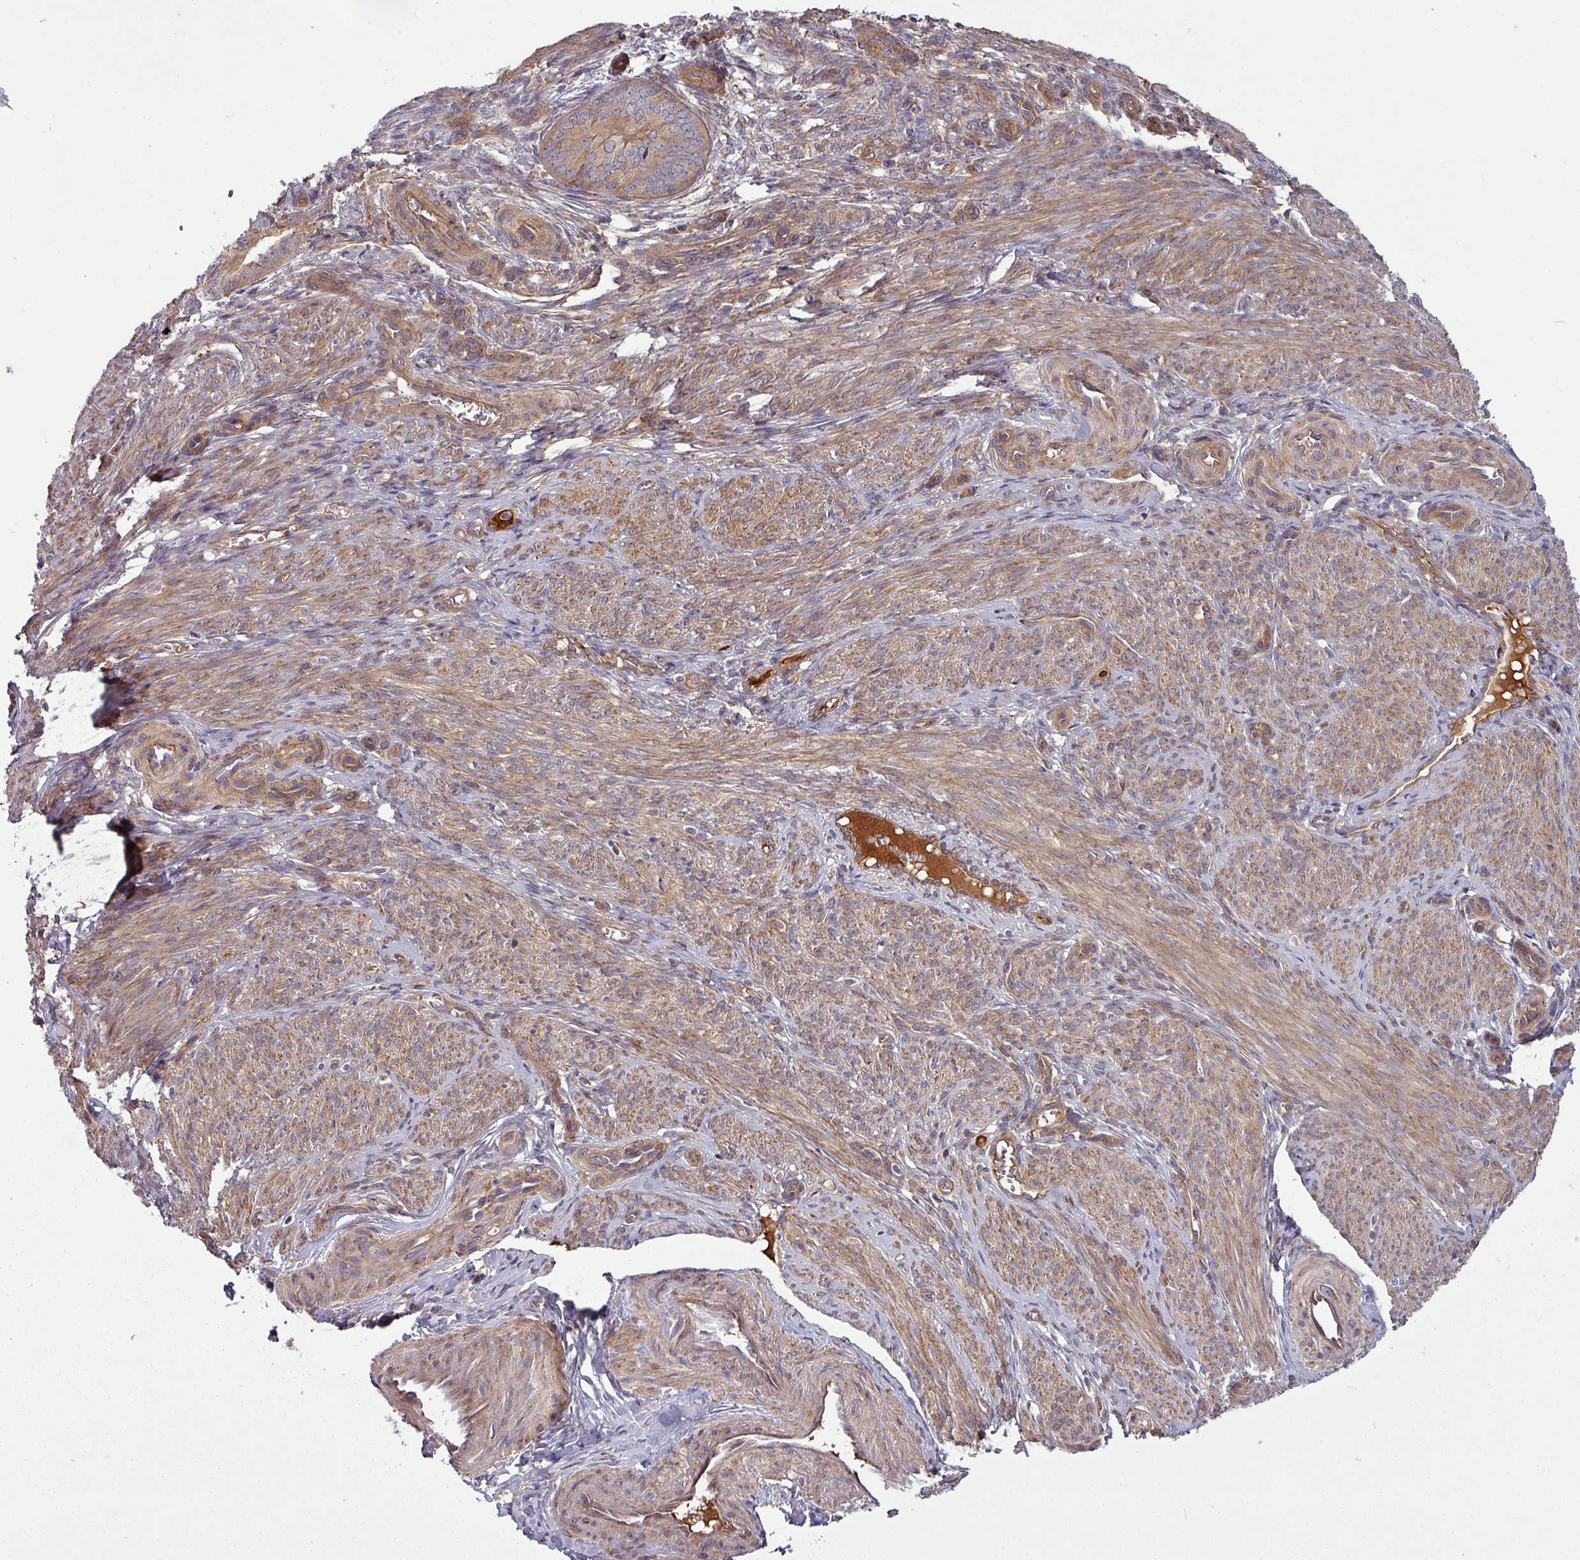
{"staining": {"intensity": "weak", "quantity": "25%-75%", "location": "cytoplasmic/membranous"}, "tissue": "endometrial cancer", "cell_type": "Tumor cells", "image_type": "cancer", "snomed": [{"axis": "morphology", "description": "Adenocarcinoma, NOS"}, {"axis": "topography", "description": "Endometrium"}], "caption": "A low amount of weak cytoplasmic/membranous expression is seen in approximately 25%-75% of tumor cells in endometrial cancer tissue.", "gene": "SNRNP25", "patient": {"sex": "female", "age": 50}}